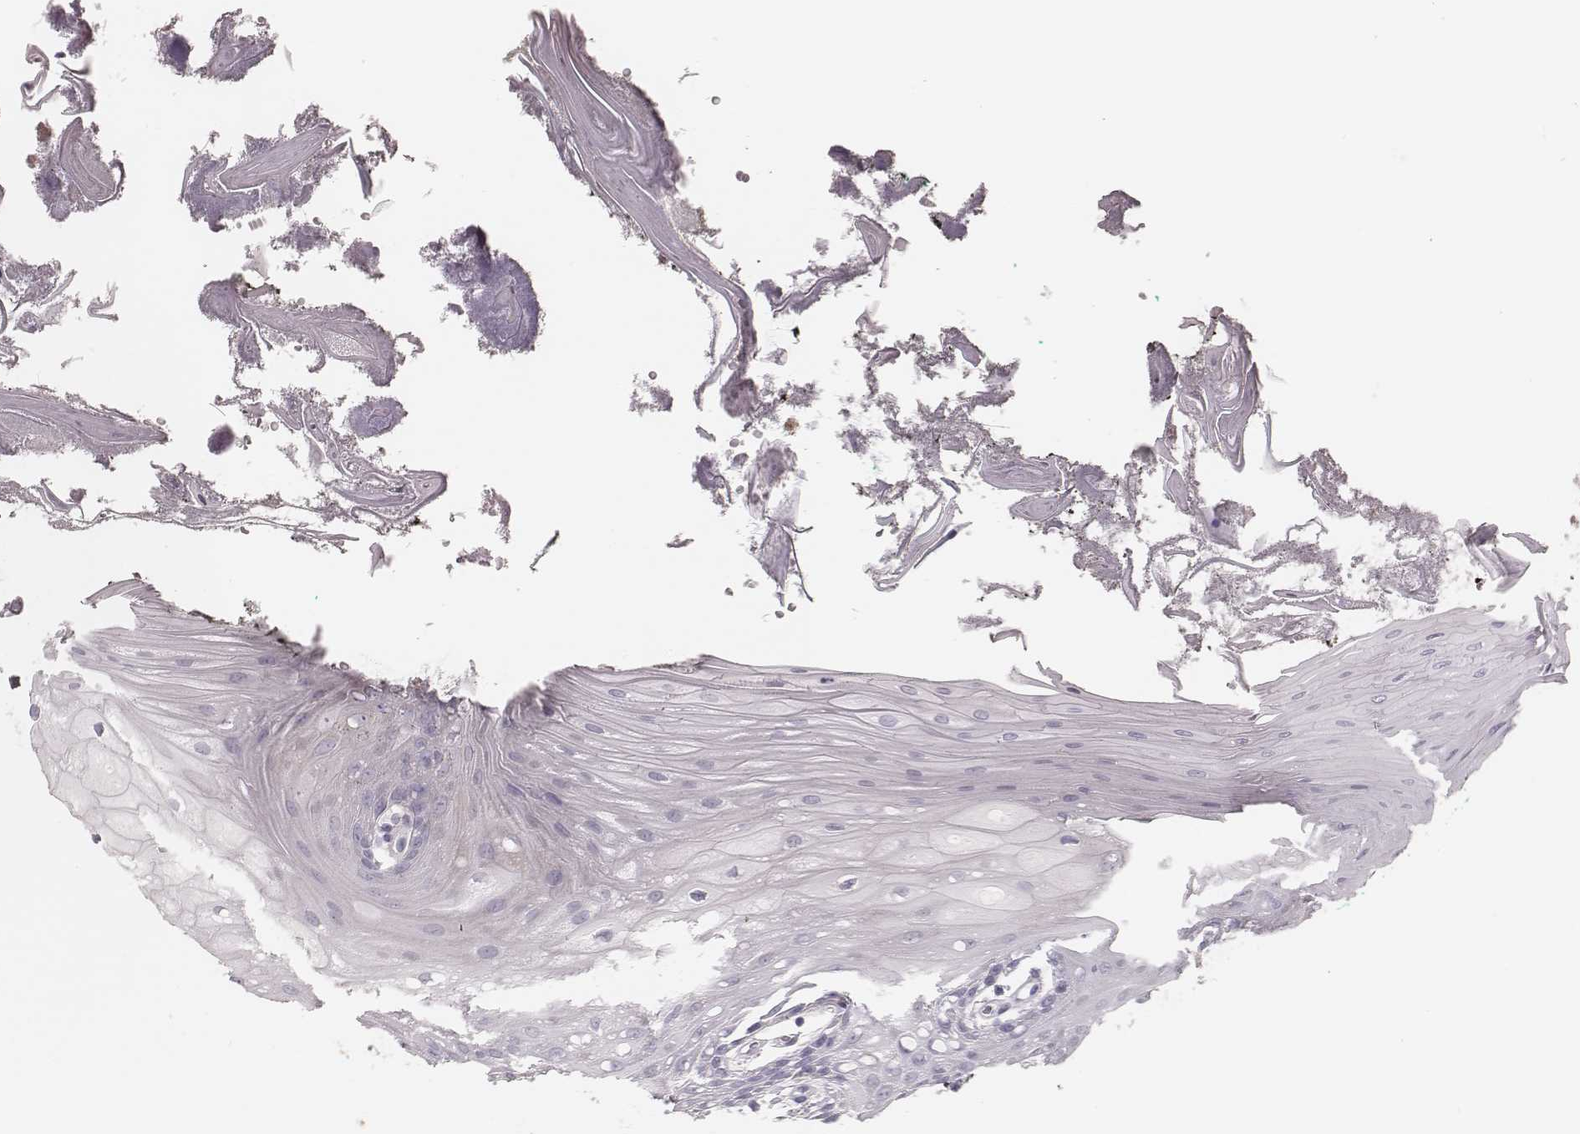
{"staining": {"intensity": "negative", "quantity": "none", "location": "none"}, "tissue": "oral mucosa", "cell_type": "Squamous epithelial cells", "image_type": "normal", "snomed": [{"axis": "morphology", "description": "Normal tissue, NOS"}, {"axis": "morphology", "description": "Squamous cell carcinoma, NOS"}, {"axis": "topography", "description": "Oral tissue"}, {"axis": "topography", "description": "Head-Neck"}], "caption": "Immunohistochemistry (IHC) photomicrograph of unremarkable human oral mucosa stained for a protein (brown), which displays no staining in squamous epithelial cells.", "gene": "KIF5C", "patient": {"sex": "male", "age": 69}}